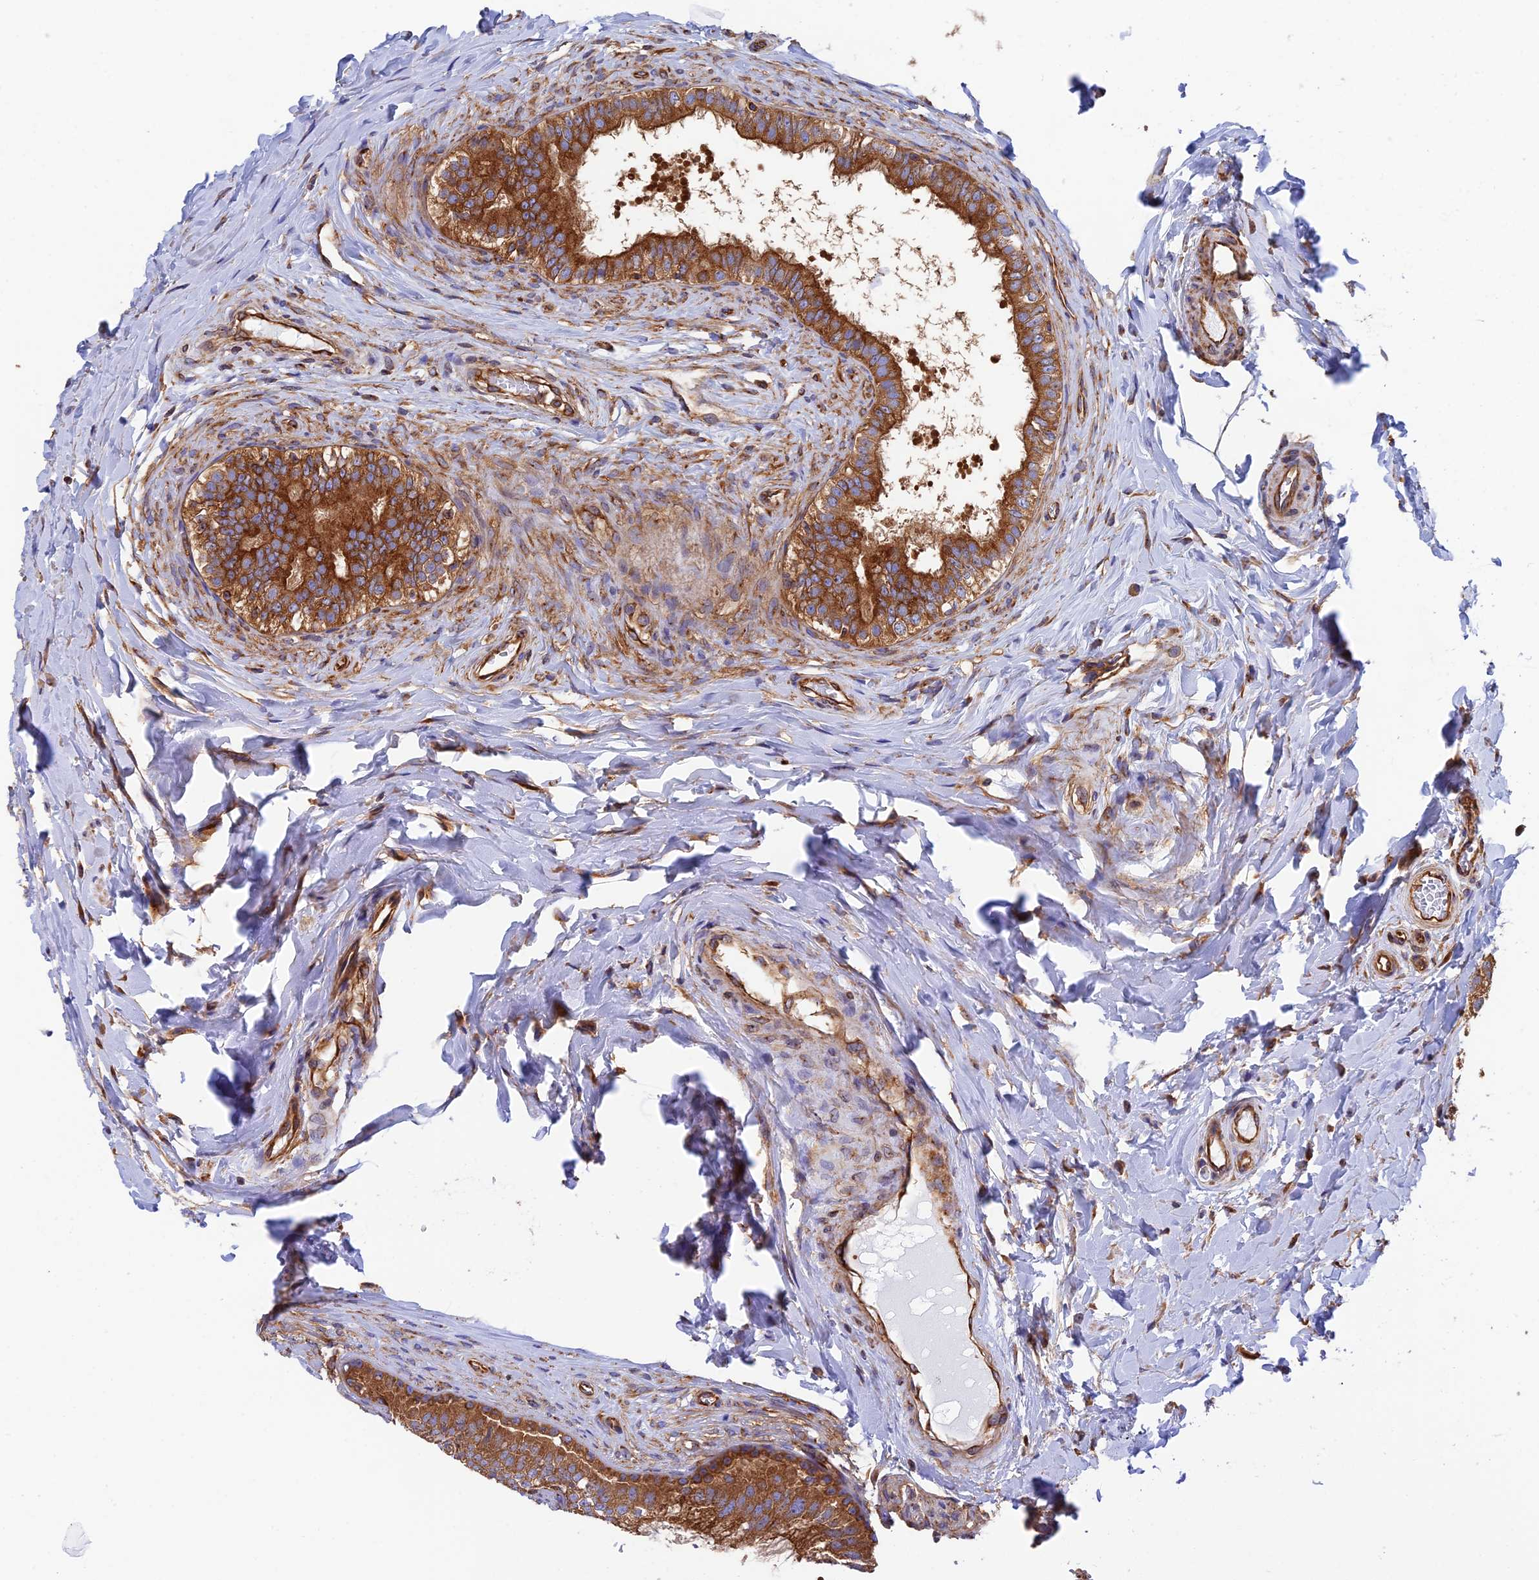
{"staining": {"intensity": "moderate", "quantity": ">75%", "location": "cytoplasmic/membranous"}, "tissue": "epididymis", "cell_type": "Glandular cells", "image_type": "normal", "snomed": [{"axis": "morphology", "description": "Normal tissue, NOS"}, {"axis": "topography", "description": "Epididymis"}], "caption": "Immunohistochemical staining of normal epididymis demonstrates medium levels of moderate cytoplasmic/membranous staining in approximately >75% of glandular cells. The staining was performed using DAB (3,3'-diaminobenzidine), with brown indicating positive protein expression. Nuclei are stained blue with hematoxylin.", "gene": "DCTN2", "patient": {"sex": "male", "age": 33}}